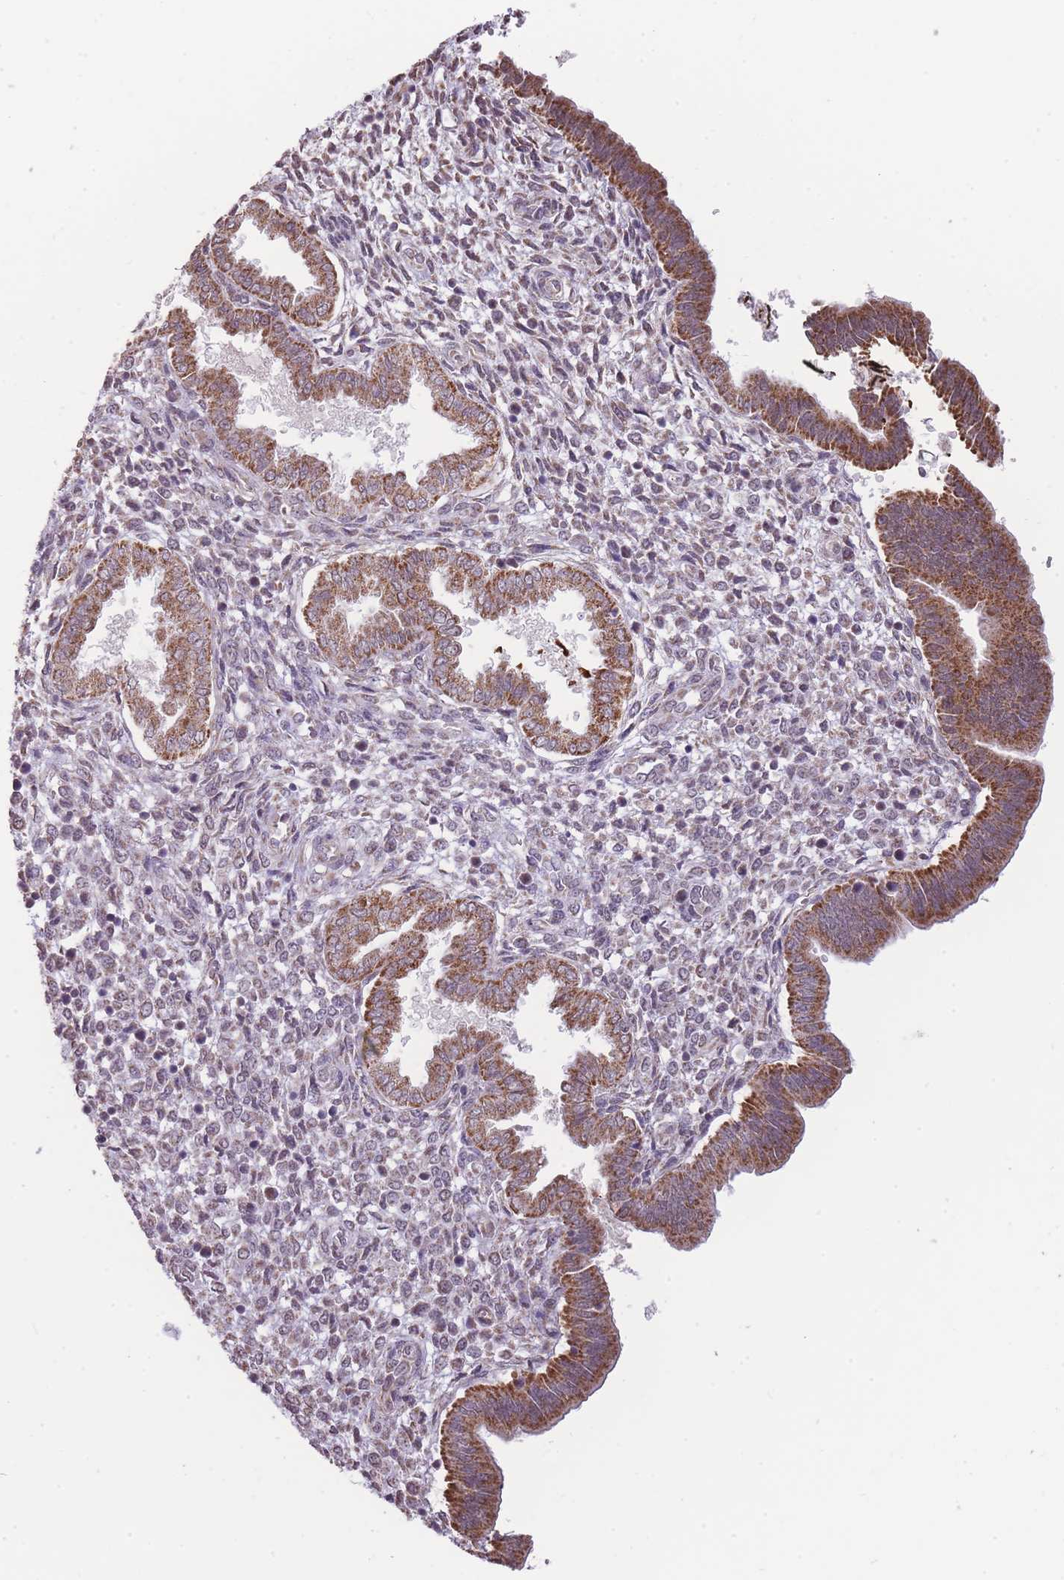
{"staining": {"intensity": "weak", "quantity": "<25%", "location": "cytoplasmic/membranous"}, "tissue": "endometrium", "cell_type": "Cells in endometrial stroma", "image_type": "normal", "snomed": [{"axis": "morphology", "description": "Normal tissue, NOS"}, {"axis": "topography", "description": "Endometrium"}], "caption": "The IHC photomicrograph has no significant positivity in cells in endometrial stroma of endometrium.", "gene": "NELL1", "patient": {"sex": "female", "age": 24}}